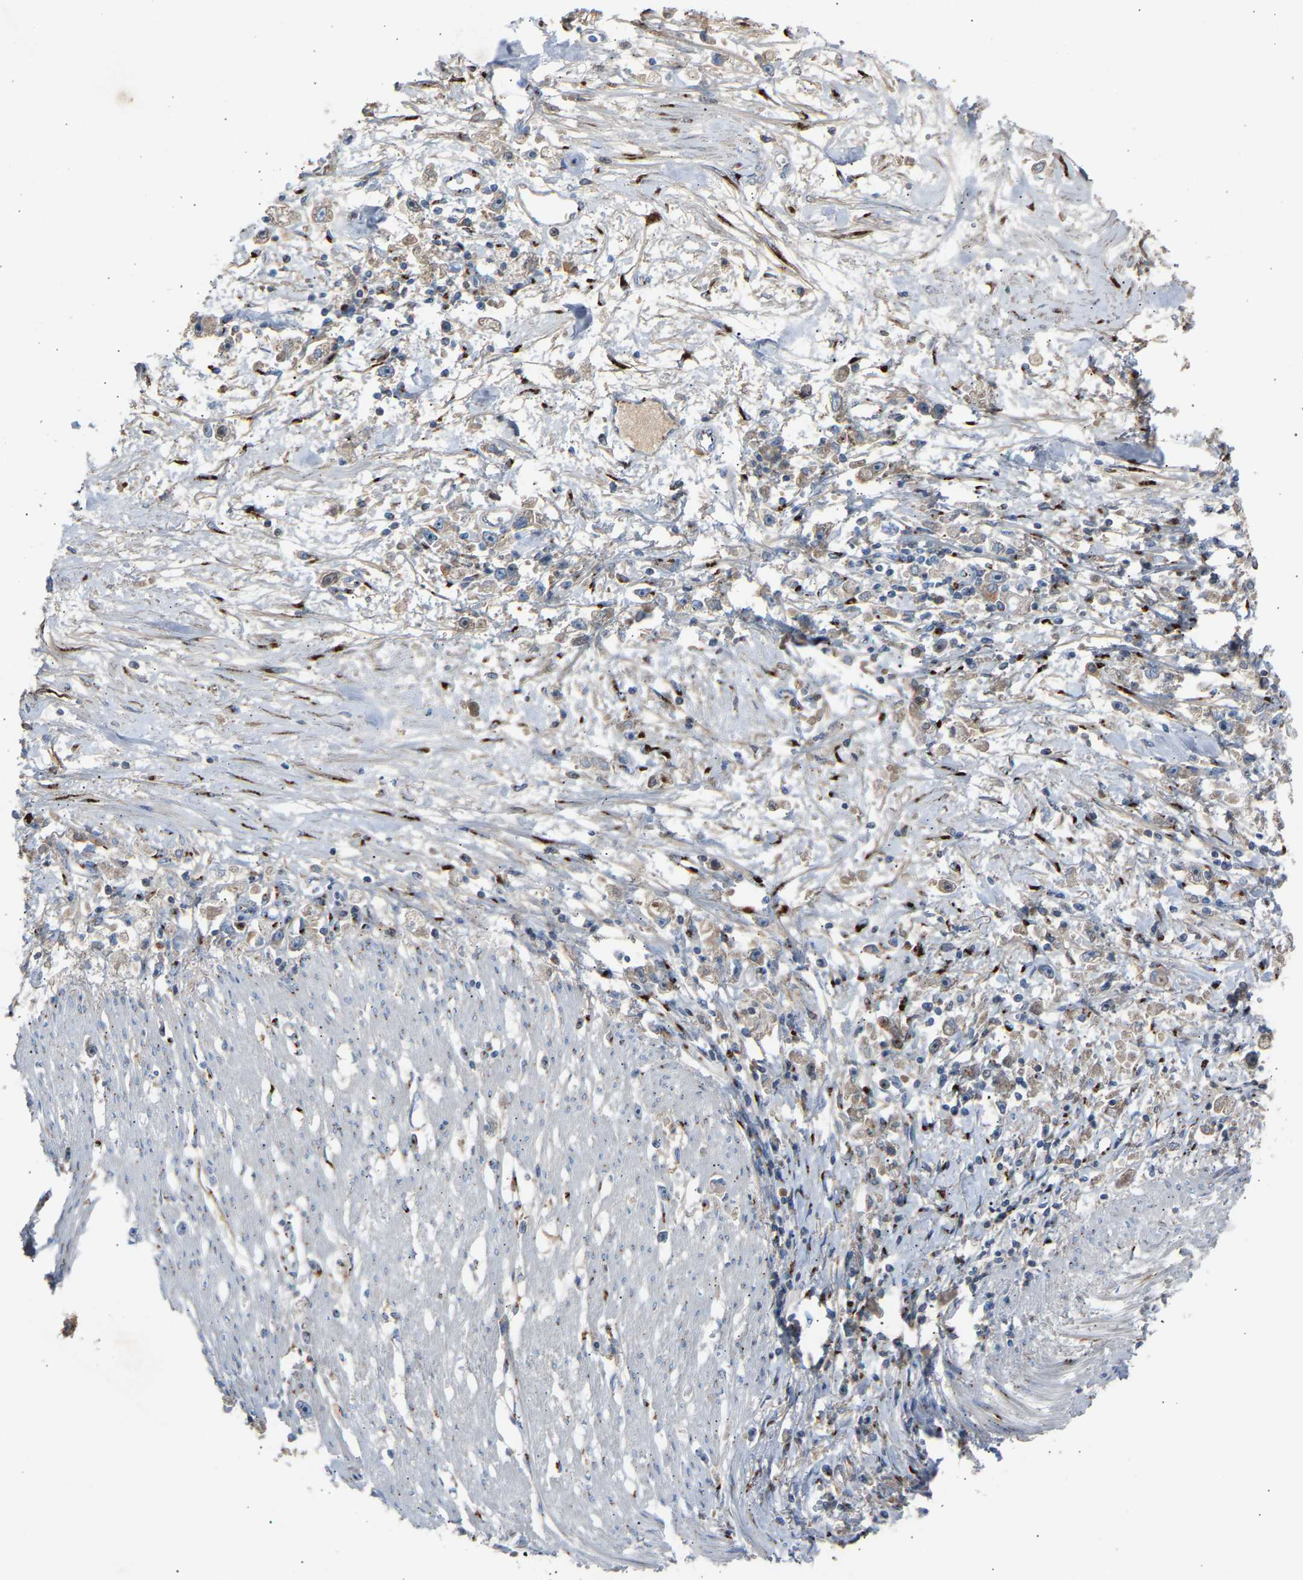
{"staining": {"intensity": "weak", "quantity": "25%-75%", "location": "cytoplasmic/membranous"}, "tissue": "stomach cancer", "cell_type": "Tumor cells", "image_type": "cancer", "snomed": [{"axis": "morphology", "description": "Adenocarcinoma, NOS"}, {"axis": "topography", "description": "Stomach"}], "caption": "Protein staining demonstrates weak cytoplasmic/membranous staining in approximately 25%-75% of tumor cells in stomach cancer (adenocarcinoma). The staining was performed using DAB (3,3'-diaminobenzidine) to visualize the protein expression in brown, while the nuclei were stained in blue with hematoxylin (Magnification: 20x).", "gene": "CYREN", "patient": {"sex": "female", "age": 59}}